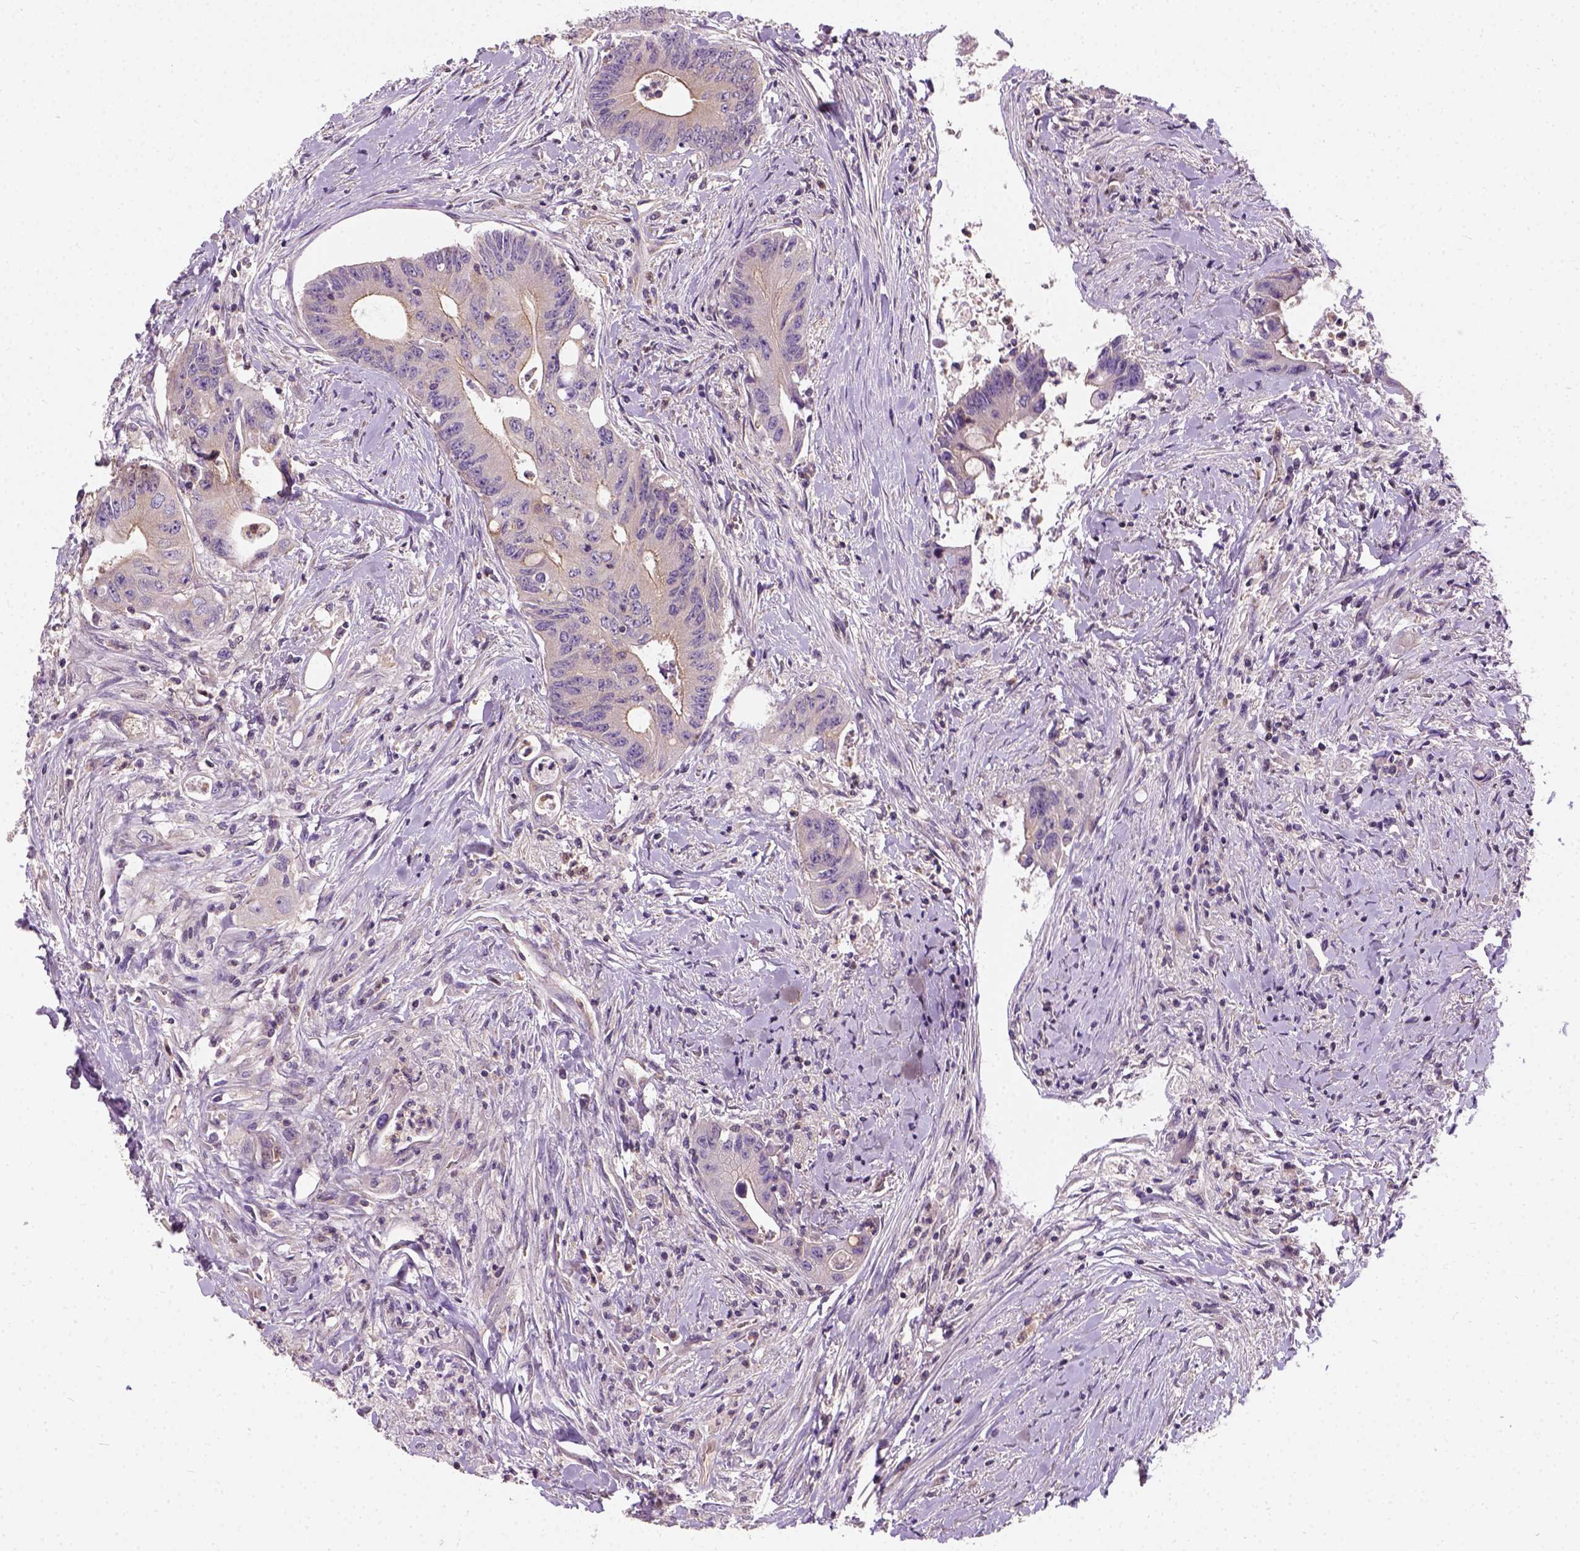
{"staining": {"intensity": "weak", "quantity": ">75%", "location": "cytoplasmic/membranous"}, "tissue": "colorectal cancer", "cell_type": "Tumor cells", "image_type": "cancer", "snomed": [{"axis": "morphology", "description": "Adenocarcinoma, NOS"}, {"axis": "topography", "description": "Rectum"}], "caption": "Colorectal adenocarcinoma stained with immunohistochemistry demonstrates weak cytoplasmic/membranous positivity in approximately >75% of tumor cells. (Stains: DAB in brown, nuclei in blue, Microscopy: brightfield microscopy at high magnification).", "gene": "CRACR2A", "patient": {"sex": "male", "age": 59}}